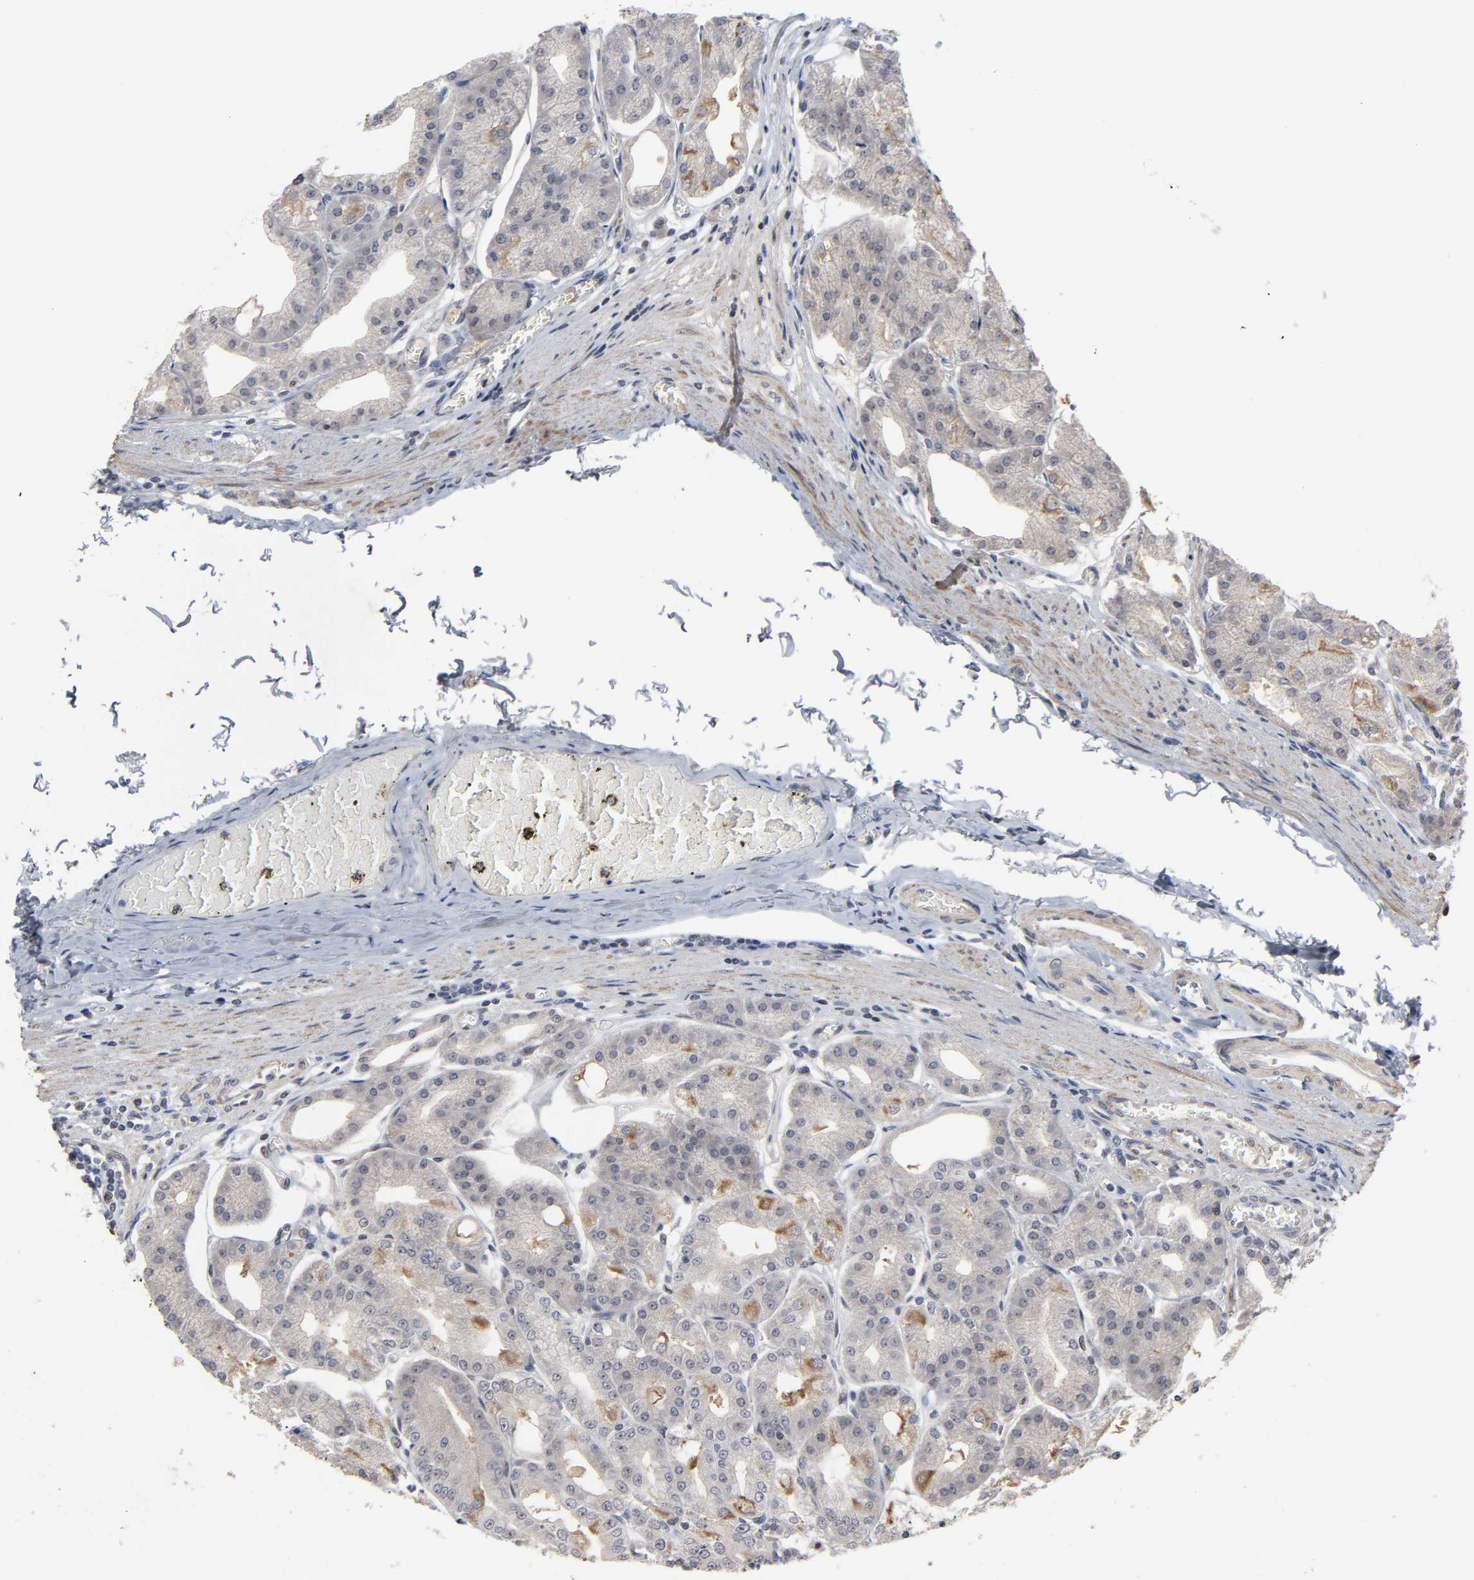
{"staining": {"intensity": "strong", "quantity": "25%-75%", "location": "cytoplasmic/membranous,nuclear"}, "tissue": "stomach", "cell_type": "Glandular cells", "image_type": "normal", "snomed": [{"axis": "morphology", "description": "Normal tissue, NOS"}, {"axis": "topography", "description": "Stomach, lower"}], "caption": "DAB (3,3'-diaminobenzidine) immunohistochemical staining of benign human stomach reveals strong cytoplasmic/membranous,nuclear protein positivity in about 25%-75% of glandular cells.", "gene": "CPN2", "patient": {"sex": "male", "age": 71}}